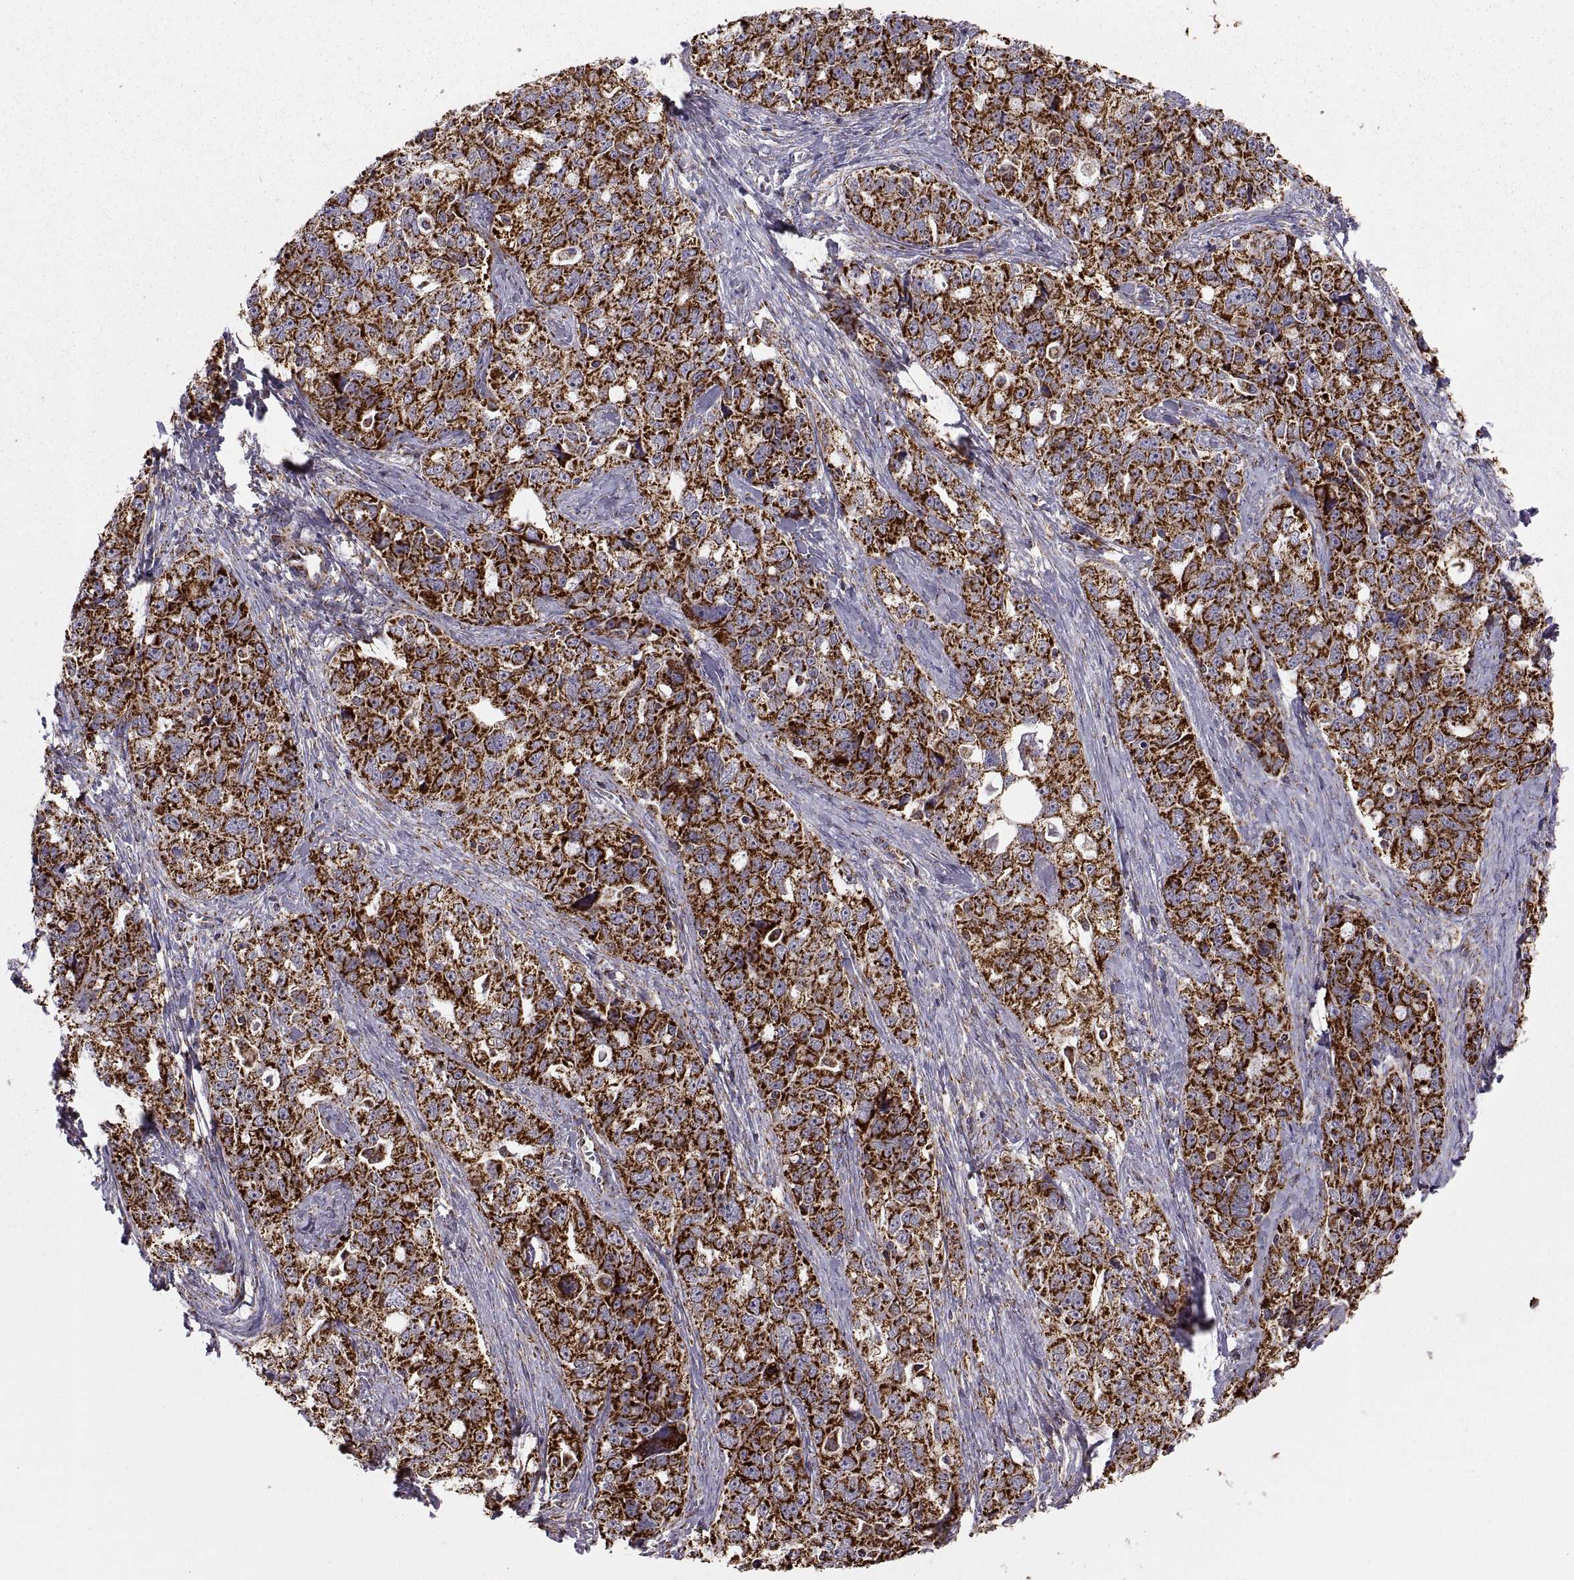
{"staining": {"intensity": "strong", "quantity": ">75%", "location": "cytoplasmic/membranous"}, "tissue": "ovarian cancer", "cell_type": "Tumor cells", "image_type": "cancer", "snomed": [{"axis": "morphology", "description": "Cystadenocarcinoma, serous, NOS"}, {"axis": "topography", "description": "Ovary"}], "caption": "Tumor cells display strong cytoplasmic/membranous positivity in about >75% of cells in ovarian cancer (serous cystadenocarcinoma).", "gene": "ARSD", "patient": {"sex": "female", "age": 51}}